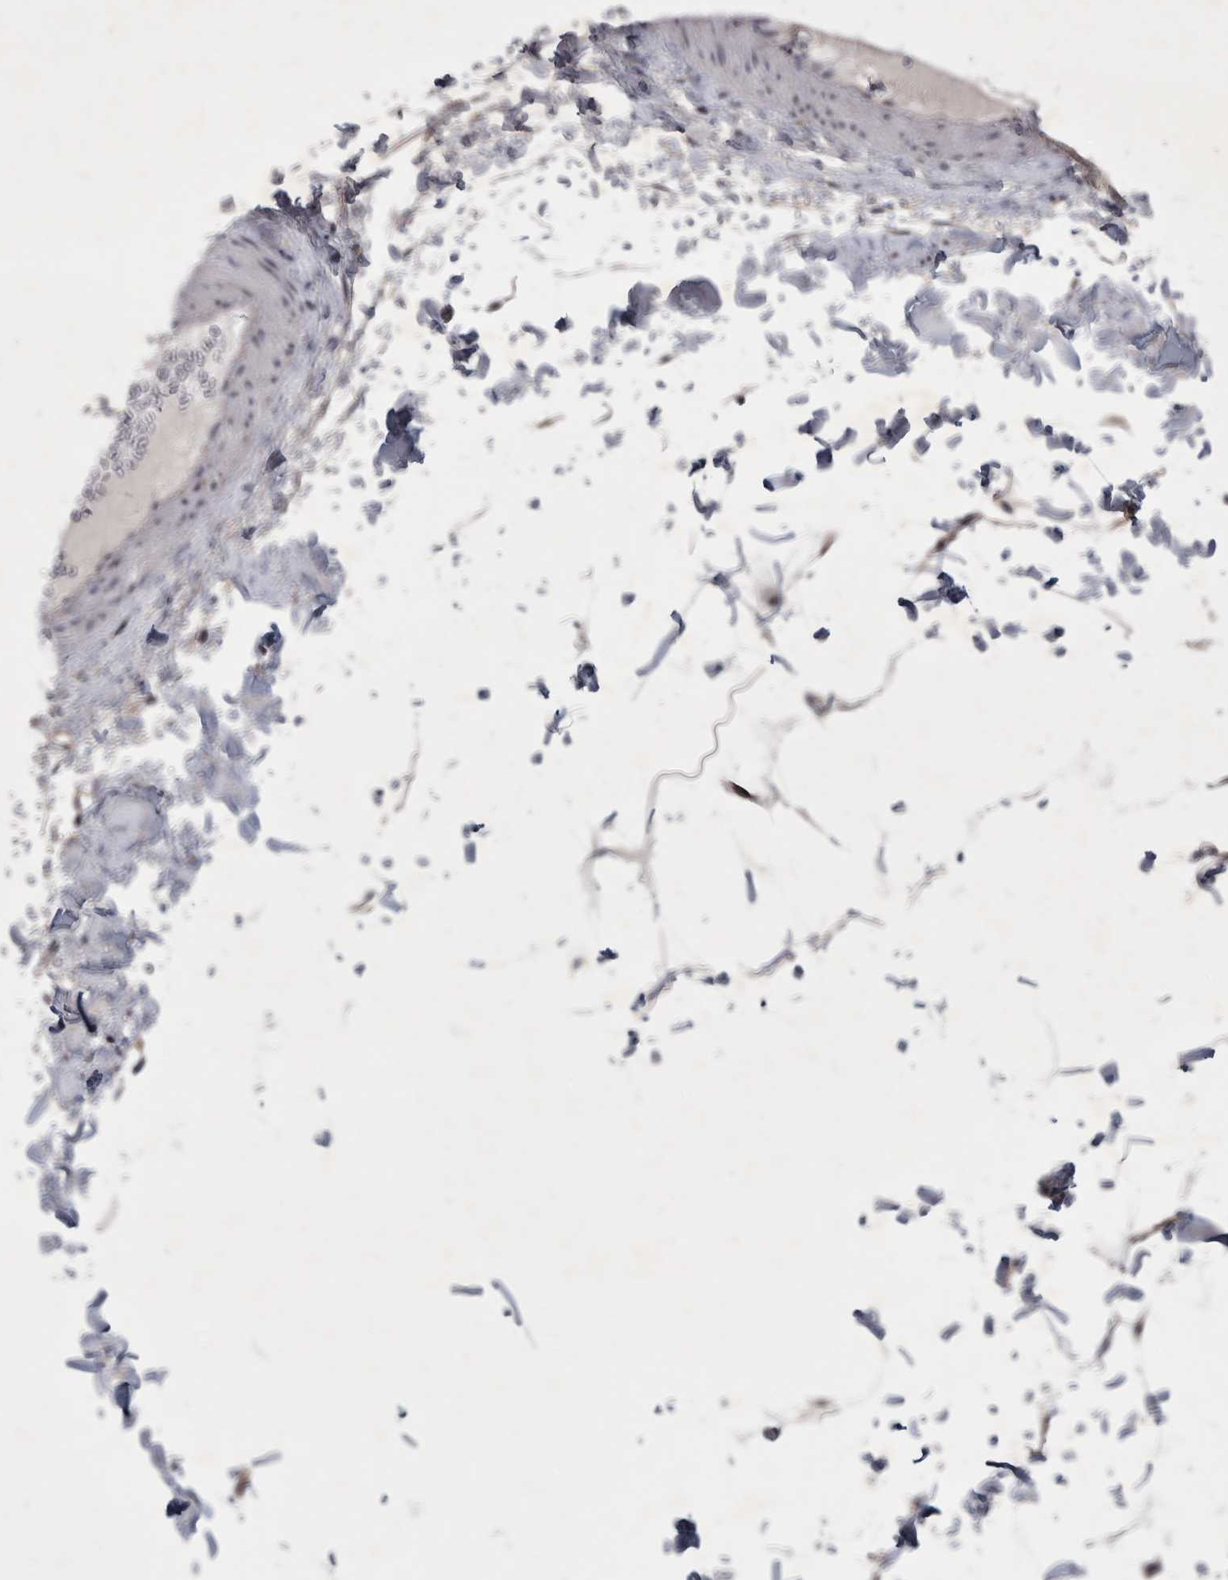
{"staining": {"intensity": "negative", "quantity": "none", "location": "none"}, "tissue": "adipose tissue", "cell_type": "Adipocytes", "image_type": "normal", "snomed": [{"axis": "morphology", "description": "Normal tissue, NOS"}, {"axis": "topography", "description": "Adipose tissue"}, {"axis": "topography", "description": "Vascular tissue"}, {"axis": "topography", "description": "Peripheral nerve tissue"}], "caption": "Adipocytes are negative for brown protein staining in benign adipose tissue. (Immunohistochemistry (ihc), brightfield microscopy, high magnification).", "gene": "PARP11", "patient": {"sex": "male", "age": 25}}